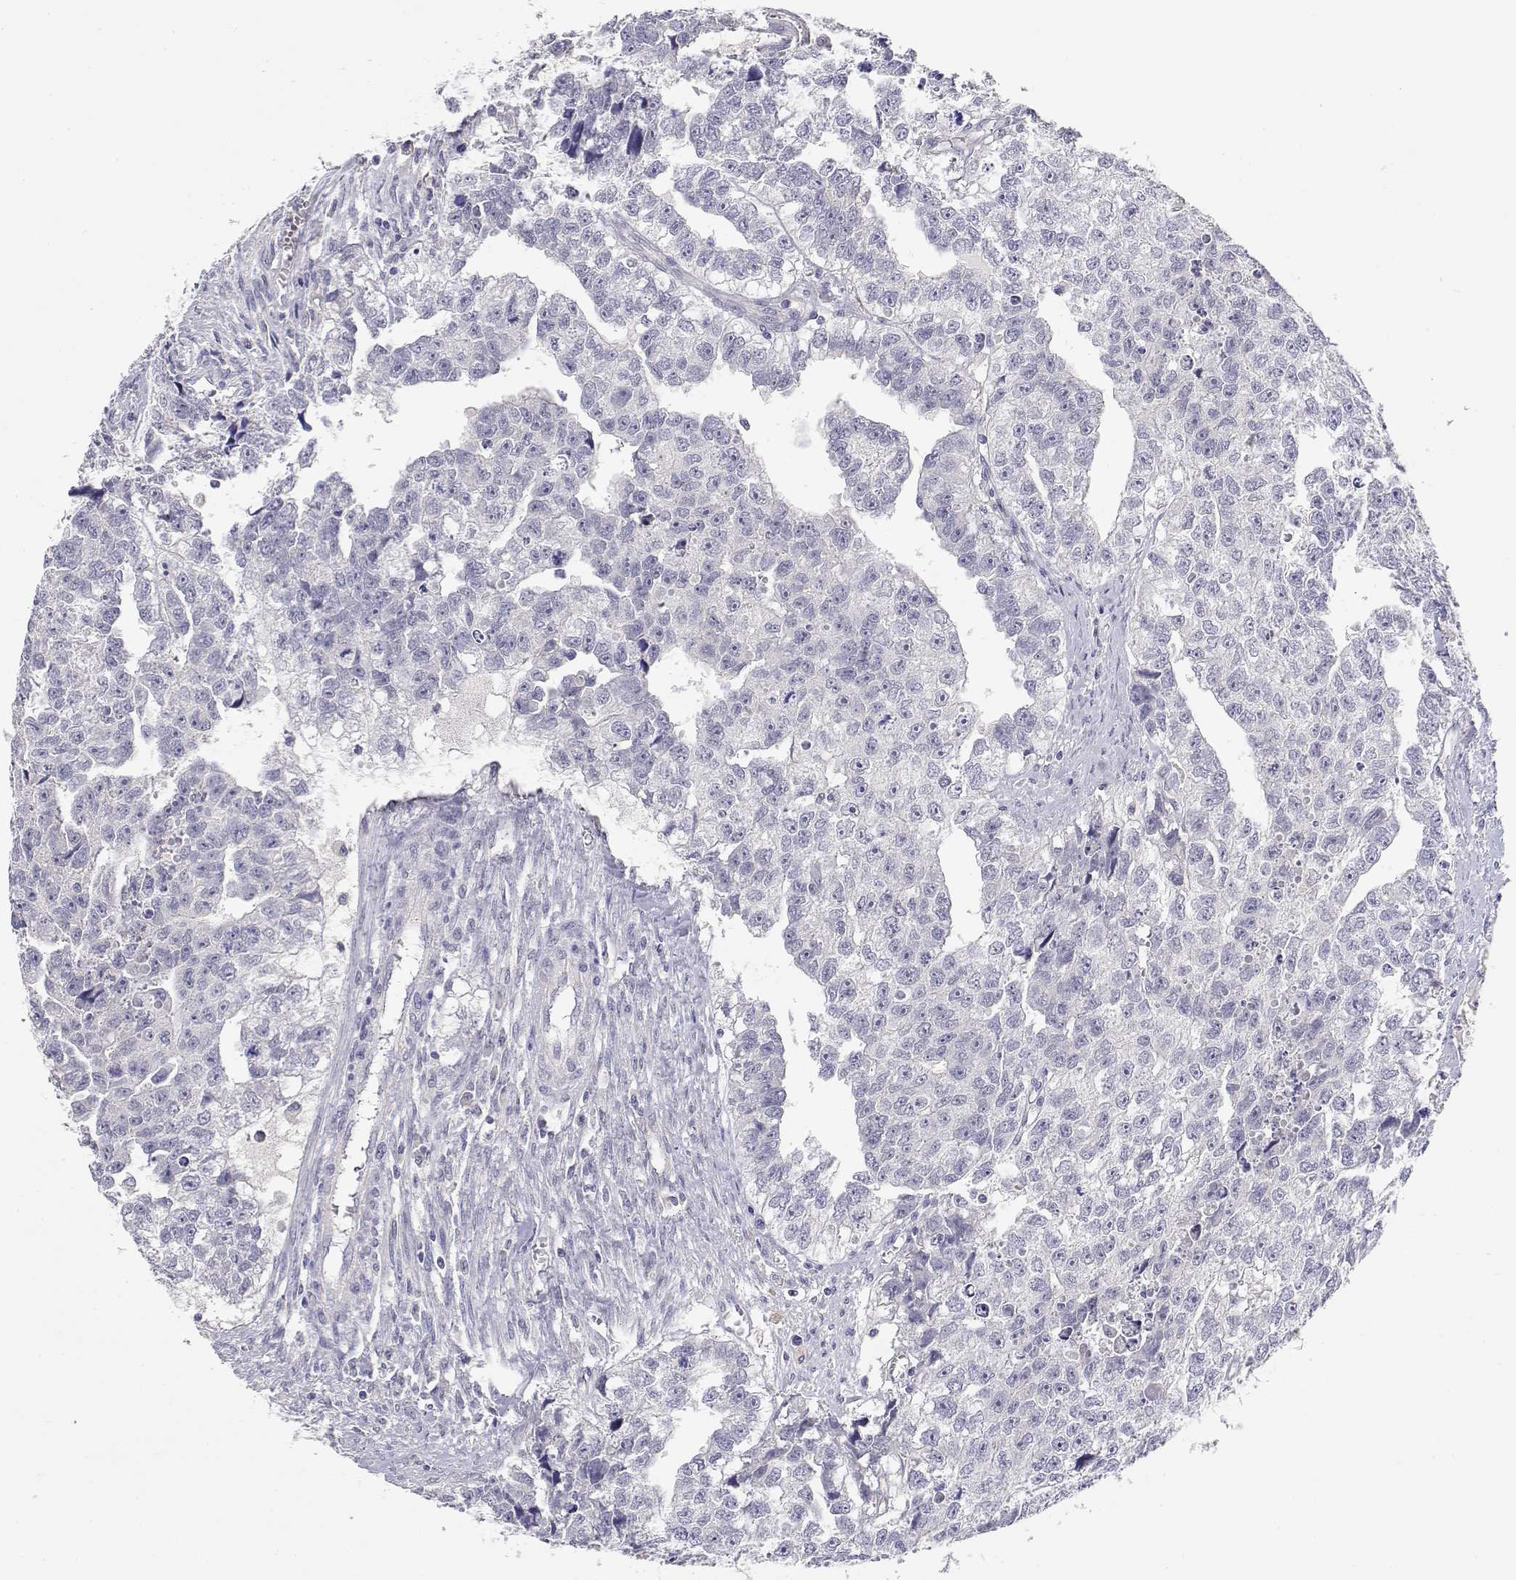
{"staining": {"intensity": "negative", "quantity": "none", "location": "none"}, "tissue": "testis cancer", "cell_type": "Tumor cells", "image_type": "cancer", "snomed": [{"axis": "morphology", "description": "Carcinoma, Embryonal, NOS"}, {"axis": "morphology", "description": "Teratoma, malignant, NOS"}, {"axis": "topography", "description": "Testis"}], "caption": "This is an immunohistochemistry (IHC) micrograph of testis embryonal carcinoma. There is no staining in tumor cells.", "gene": "ADA", "patient": {"sex": "male", "age": 44}}